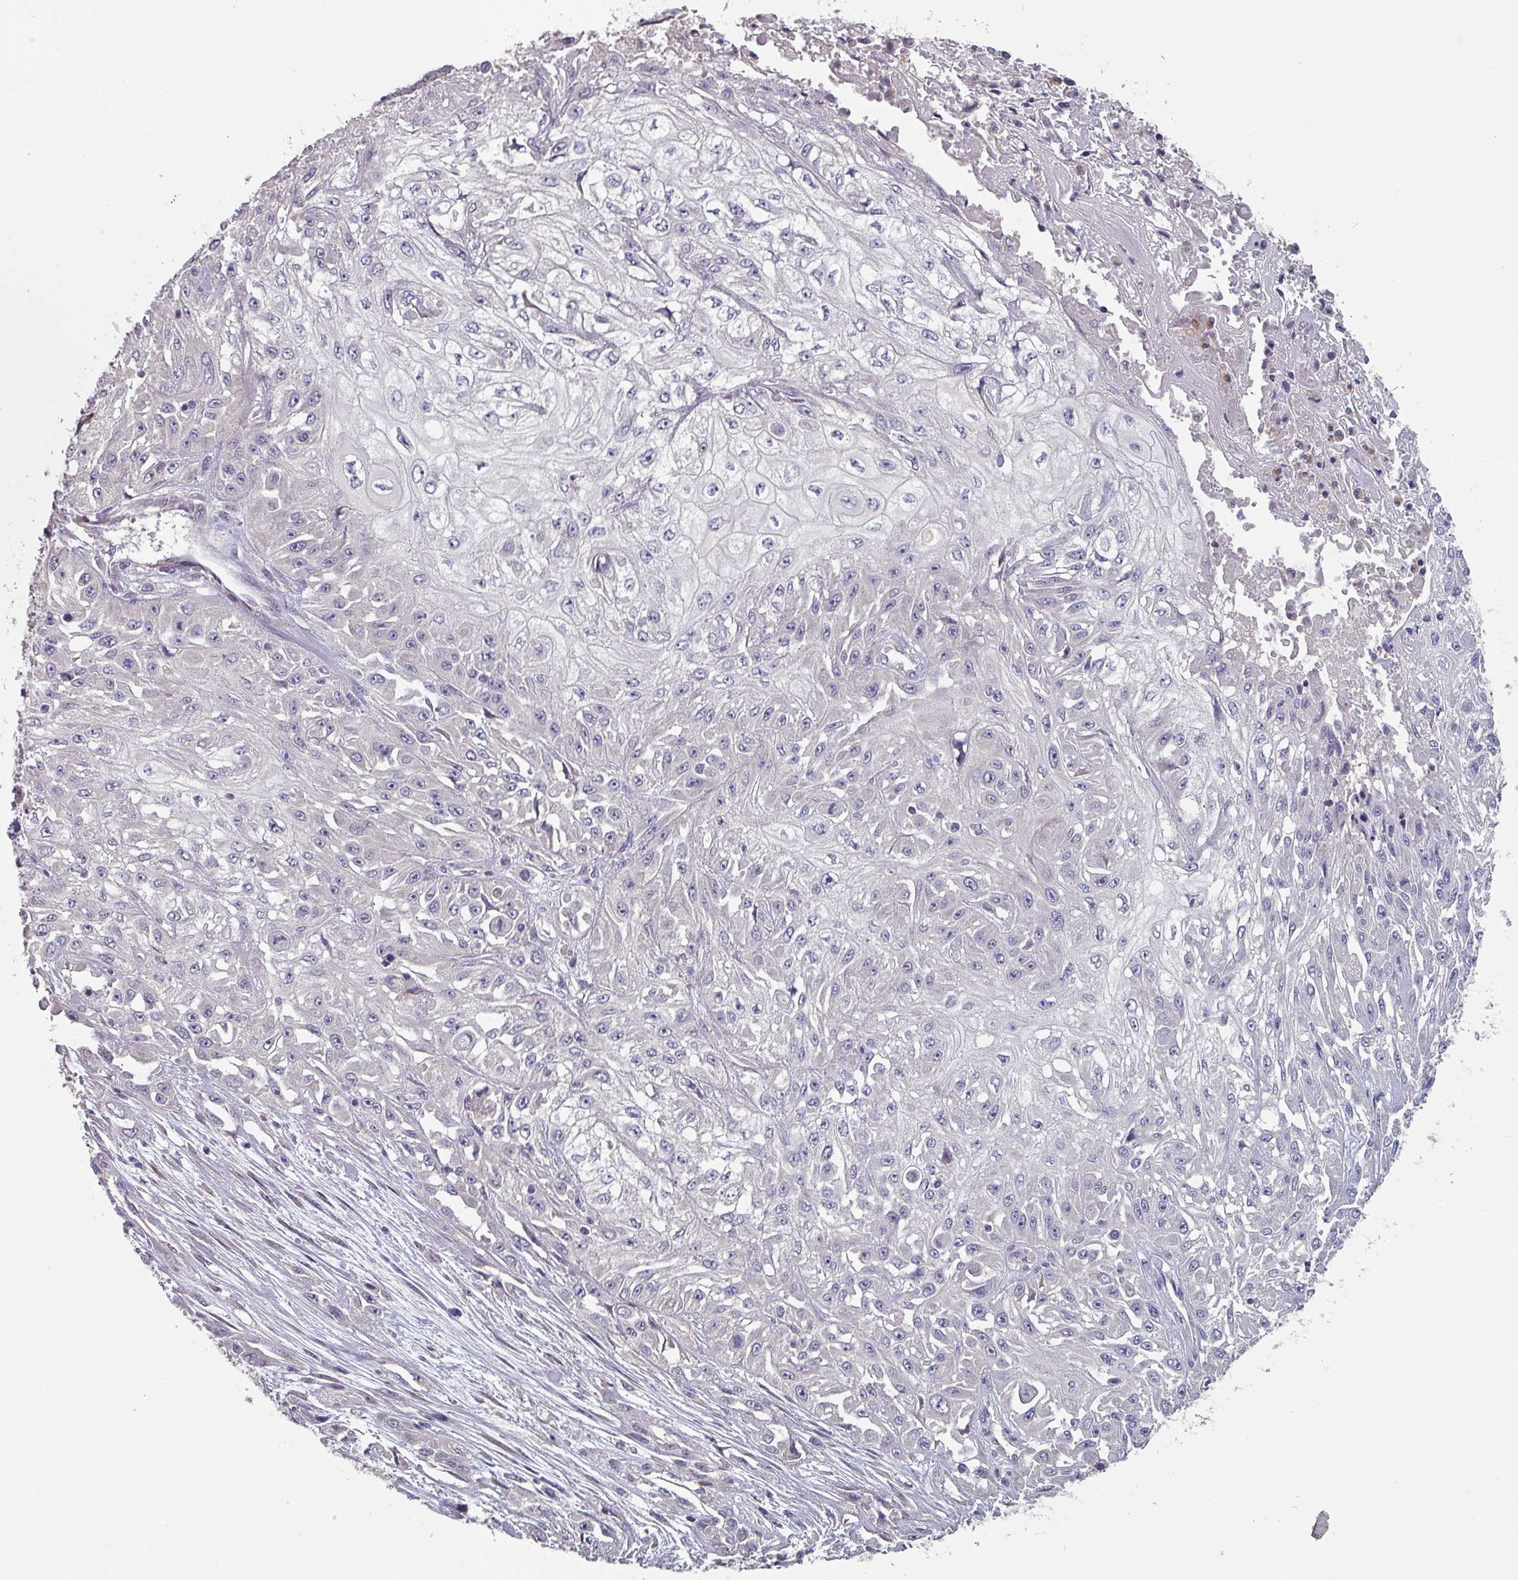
{"staining": {"intensity": "negative", "quantity": "none", "location": "none"}, "tissue": "skin cancer", "cell_type": "Tumor cells", "image_type": "cancer", "snomed": [{"axis": "morphology", "description": "Squamous cell carcinoma, NOS"}, {"axis": "morphology", "description": "Squamous cell carcinoma, metastatic, NOS"}, {"axis": "topography", "description": "Skin"}, {"axis": "topography", "description": "Lymph node"}], "caption": "Immunohistochemistry image of neoplastic tissue: skin cancer (metastatic squamous cell carcinoma) stained with DAB (3,3'-diaminobenzidine) demonstrates no significant protein staining in tumor cells. (IHC, brightfield microscopy, high magnification).", "gene": "PRAMEF8", "patient": {"sex": "male", "age": 75}}